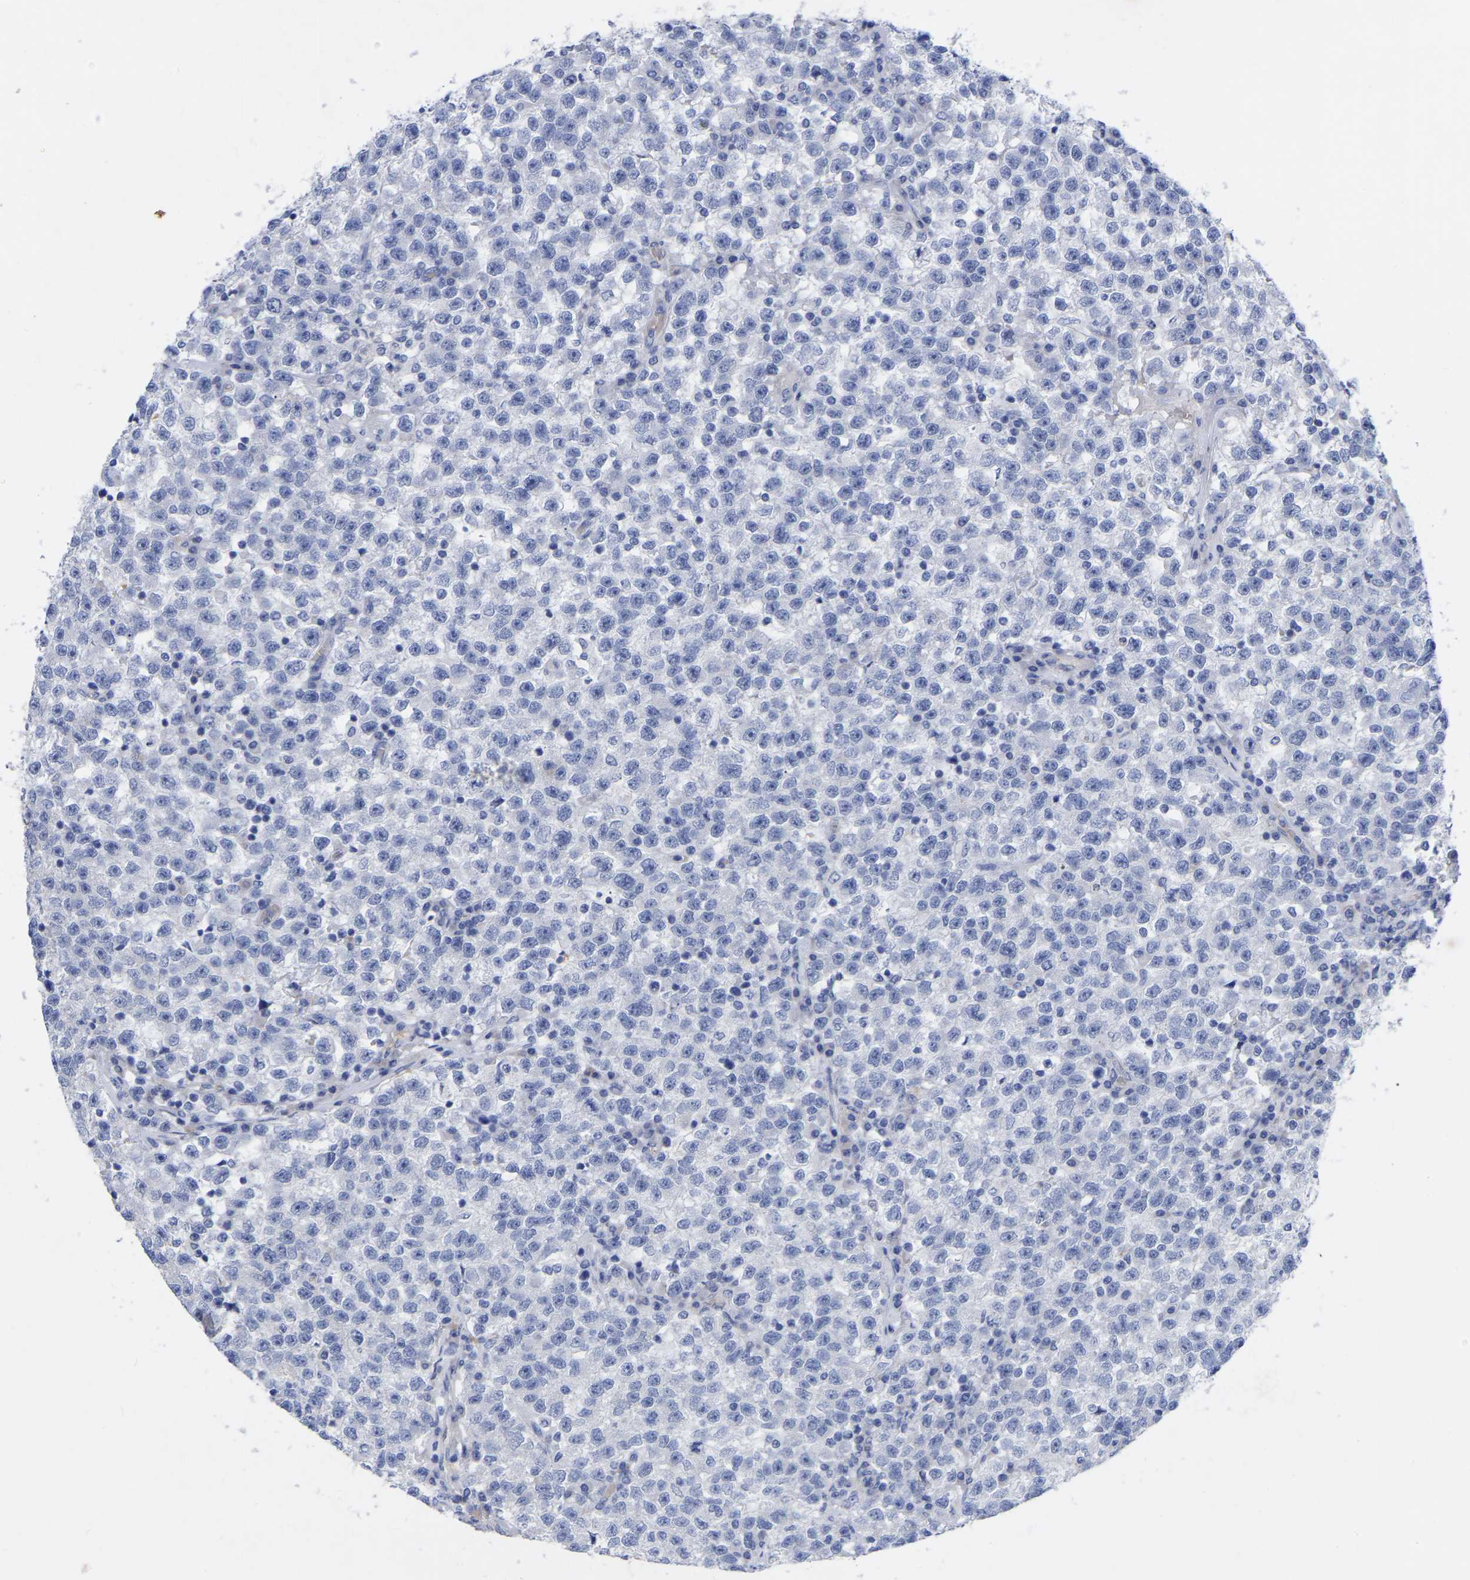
{"staining": {"intensity": "weak", "quantity": ">75%", "location": "cytoplasmic/membranous"}, "tissue": "testis cancer", "cell_type": "Tumor cells", "image_type": "cancer", "snomed": [{"axis": "morphology", "description": "Seminoma, NOS"}, {"axis": "topography", "description": "Testis"}], "caption": "Immunohistochemical staining of seminoma (testis) demonstrates weak cytoplasmic/membranous protein expression in about >75% of tumor cells. (Brightfield microscopy of DAB IHC at high magnification).", "gene": "GDF3", "patient": {"sex": "male", "age": 22}}